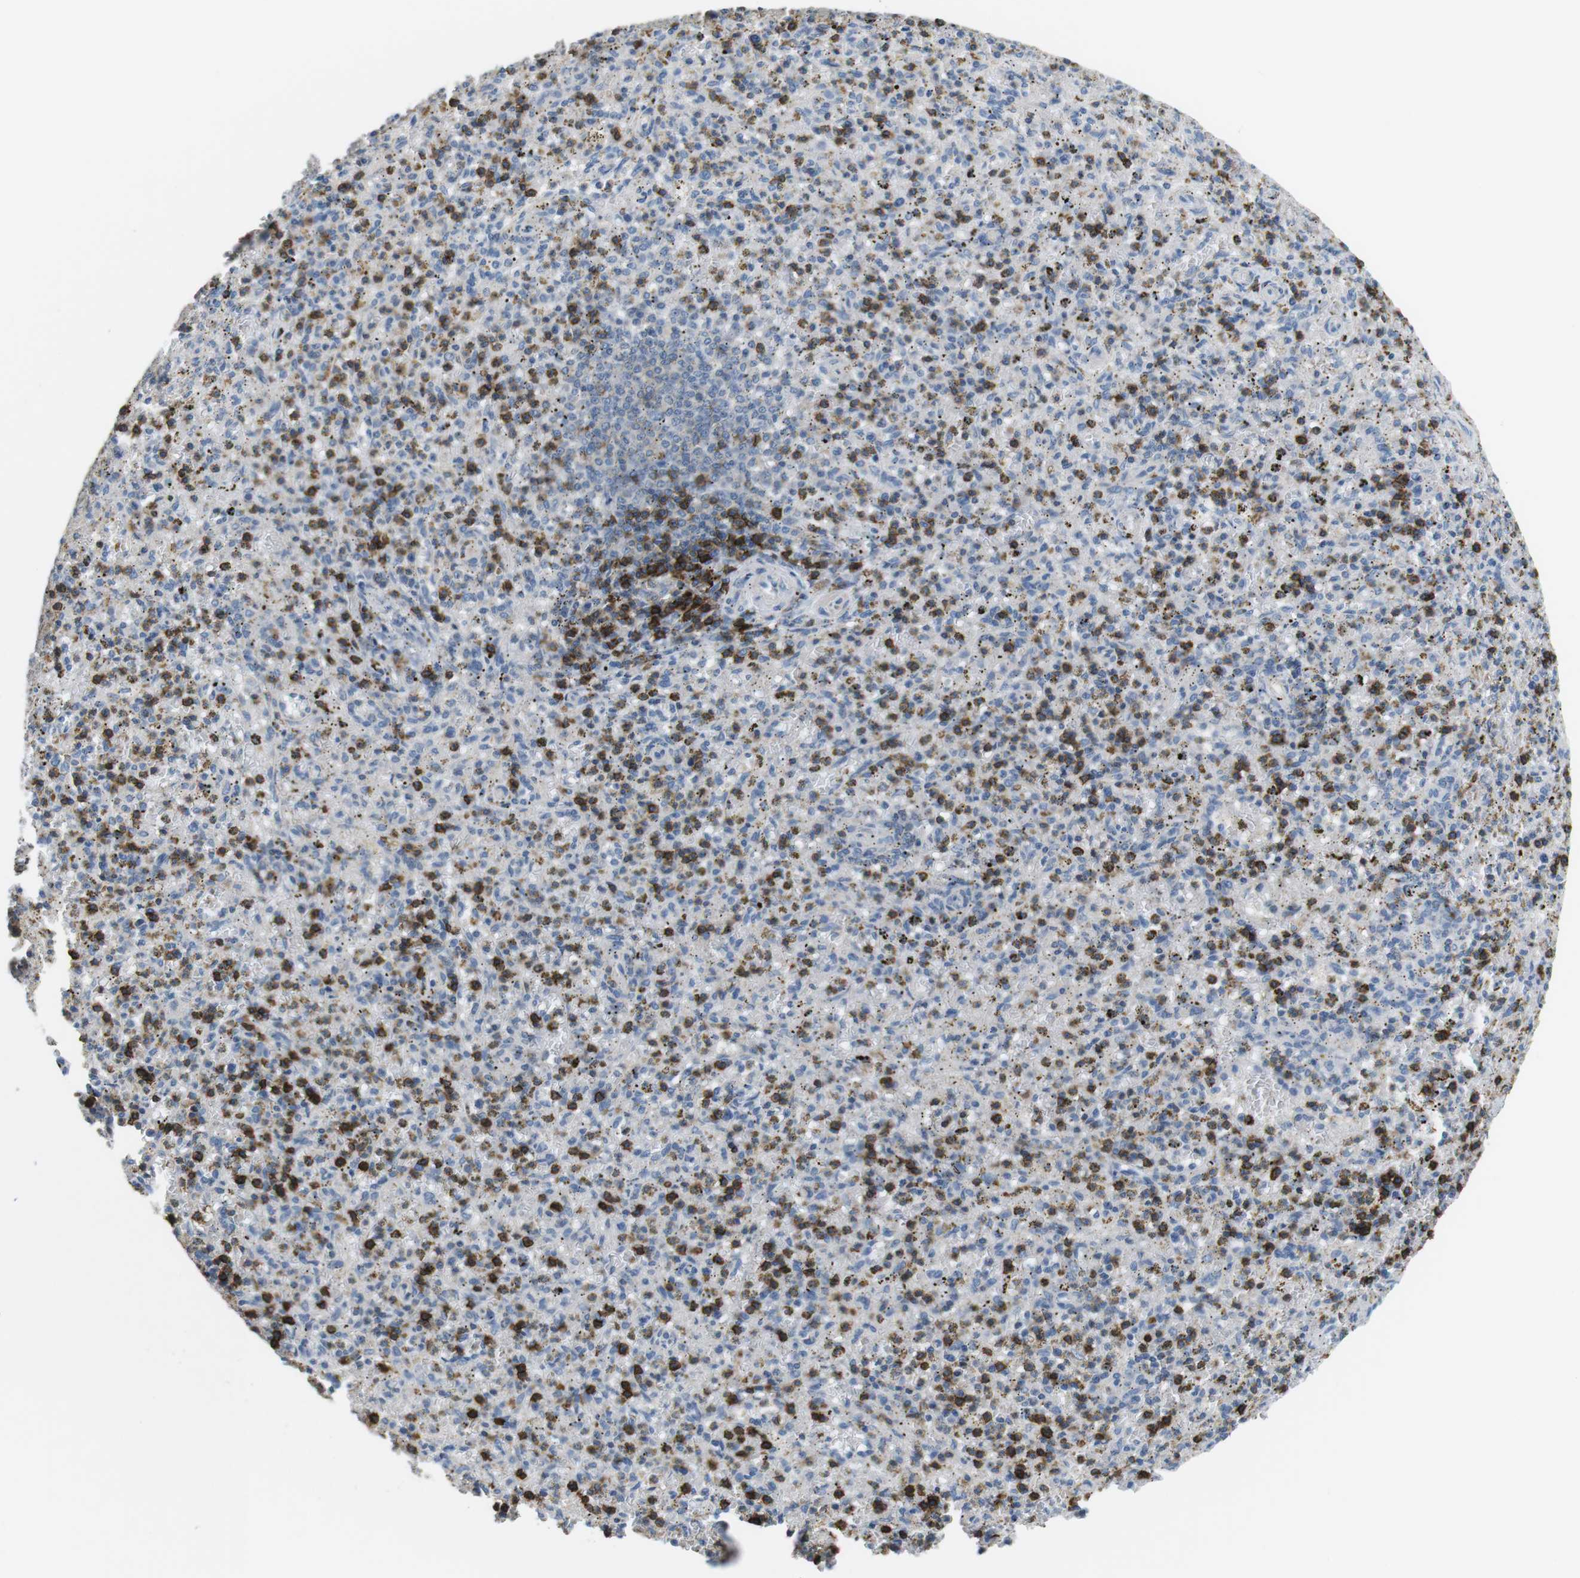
{"staining": {"intensity": "strong", "quantity": "25%-75%", "location": "cytoplasmic/membranous"}, "tissue": "spleen", "cell_type": "Cells in red pulp", "image_type": "normal", "snomed": [{"axis": "morphology", "description": "Normal tissue, NOS"}, {"axis": "topography", "description": "Spleen"}], "caption": "This image shows immunohistochemistry staining of normal spleen, with high strong cytoplasmic/membranous positivity in about 25%-75% of cells in red pulp.", "gene": "CD6", "patient": {"sex": "male", "age": 72}}